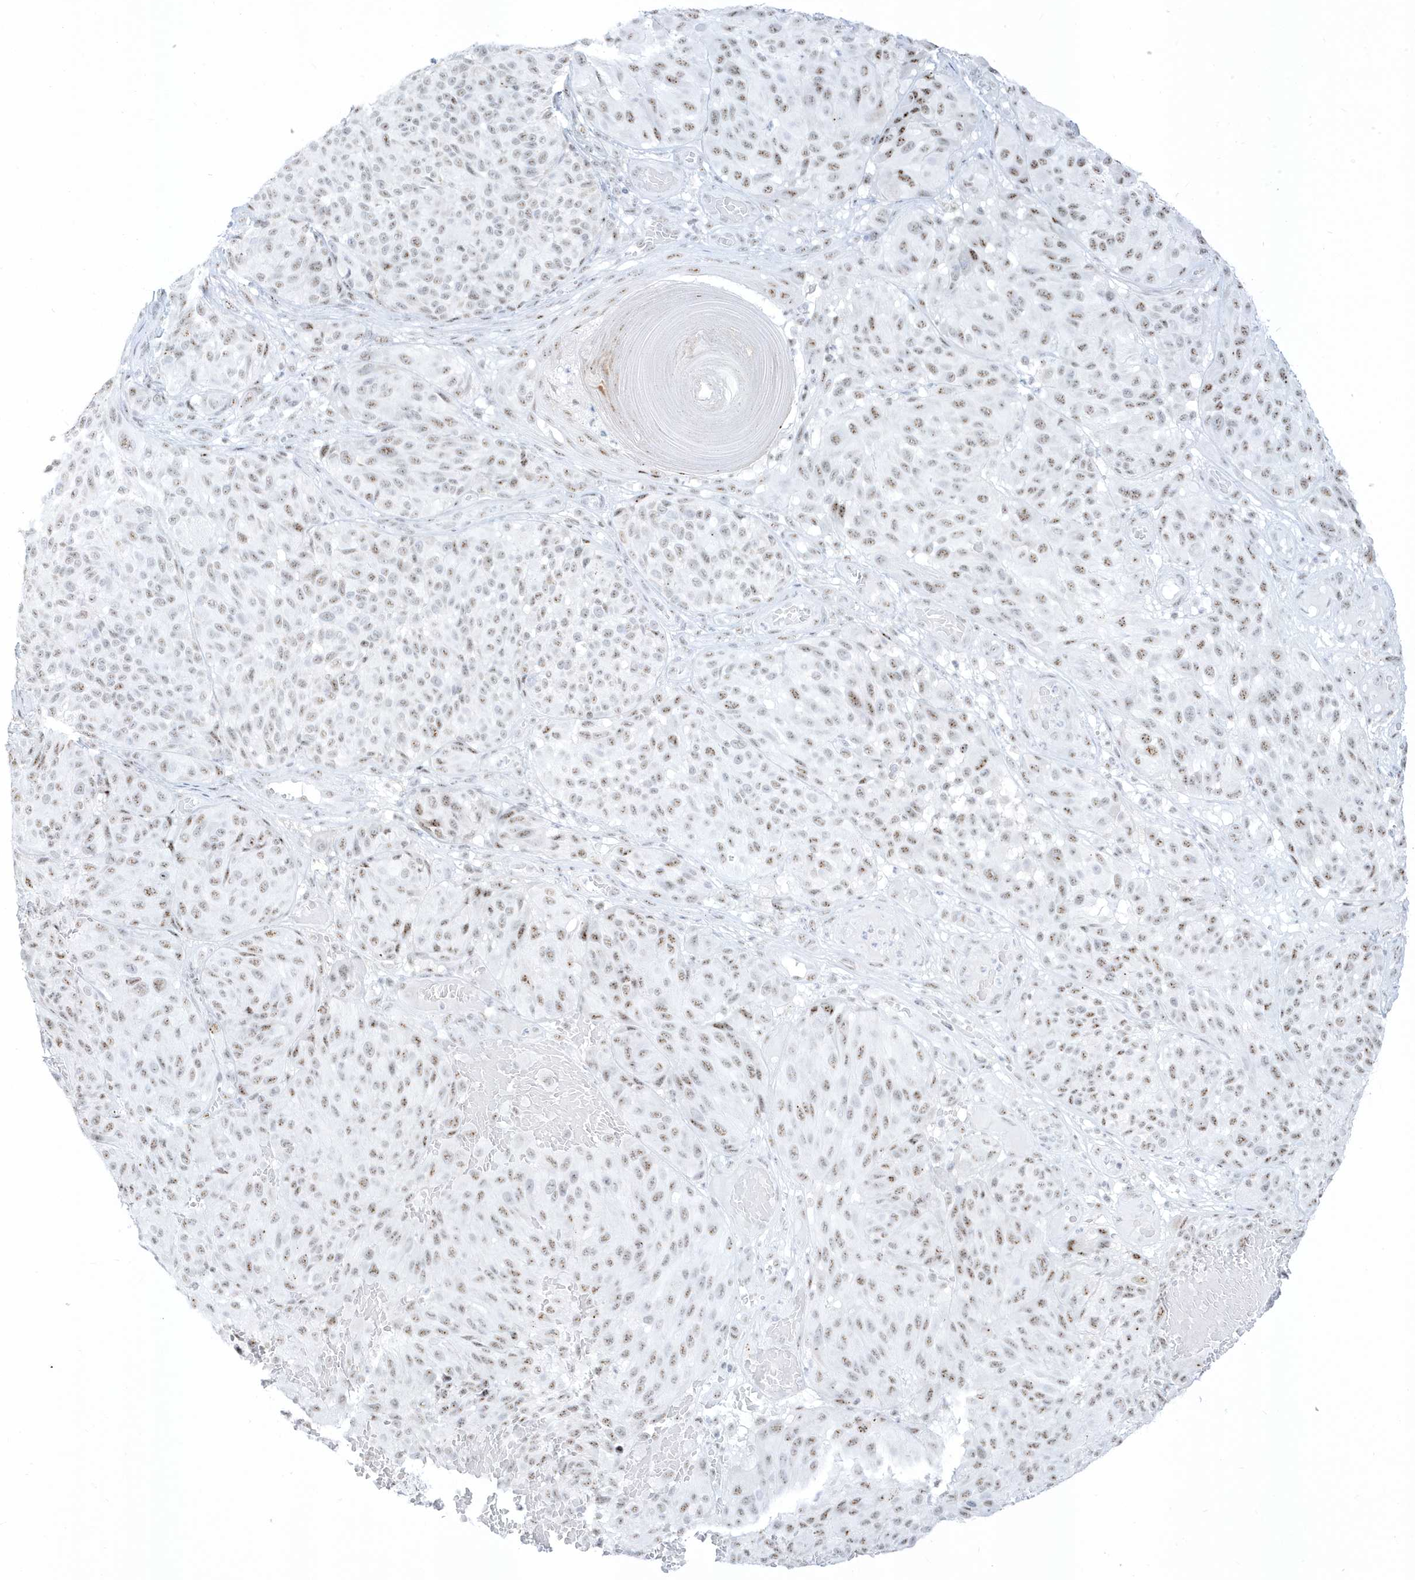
{"staining": {"intensity": "weak", "quantity": ">75%", "location": "nuclear"}, "tissue": "melanoma", "cell_type": "Tumor cells", "image_type": "cancer", "snomed": [{"axis": "morphology", "description": "Malignant melanoma, NOS"}, {"axis": "topography", "description": "Skin"}], "caption": "High-power microscopy captured an immunohistochemistry micrograph of malignant melanoma, revealing weak nuclear staining in approximately >75% of tumor cells.", "gene": "PLEKHN1", "patient": {"sex": "male", "age": 83}}